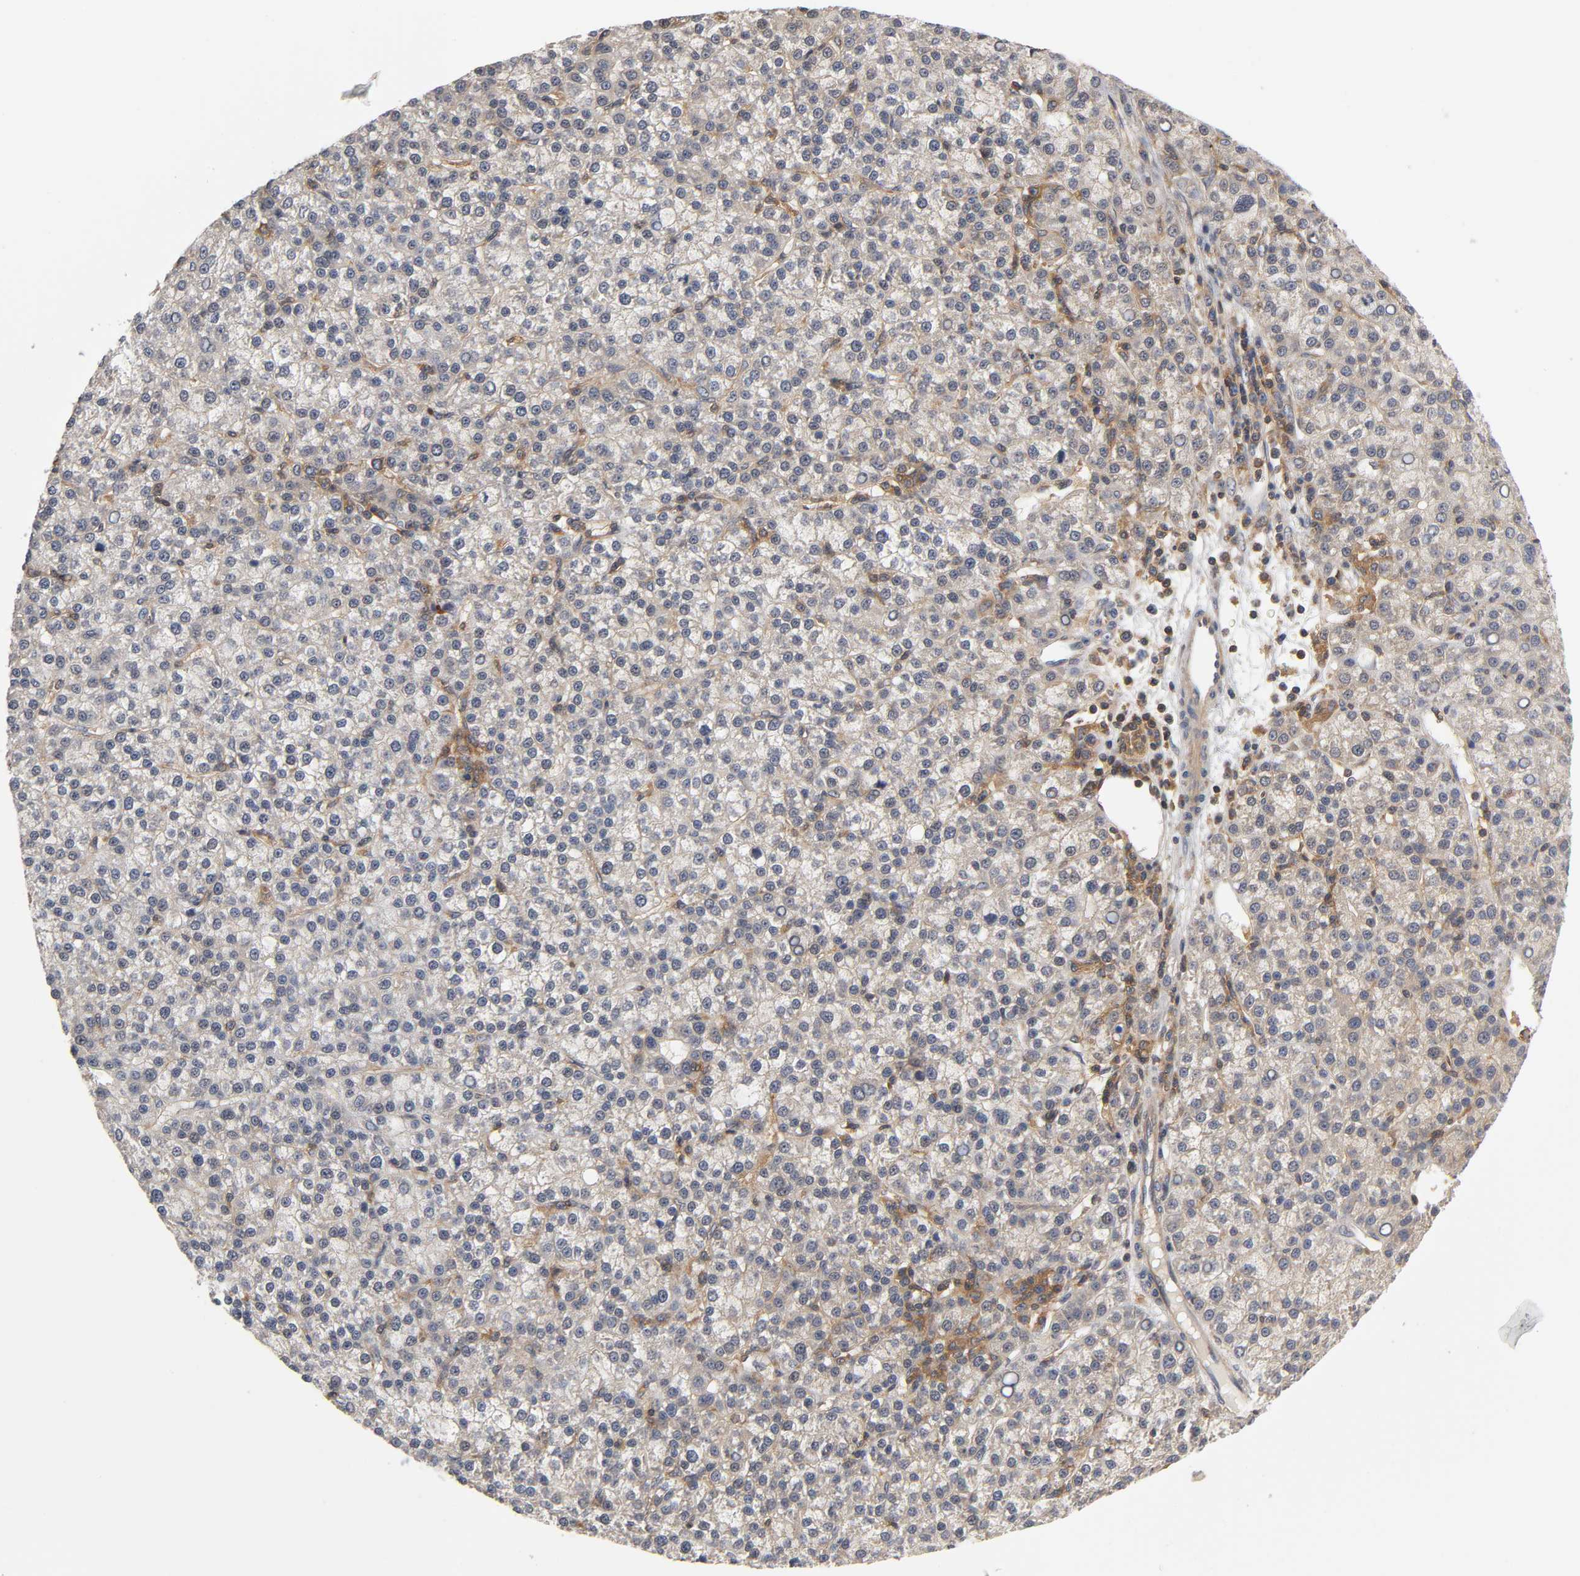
{"staining": {"intensity": "moderate", "quantity": ">75%", "location": "cytoplasmic/membranous"}, "tissue": "liver cancer", "cell_type": "Tumor cells", "image_type": "cancer", "snomed": [{"axis": "morphology", "description": "Carcinoma, Hepatocellular, NOS"}, {"axis": "topography", "description": "Liver"}], "caption": "Immunohistochemical staining of human liver cancer (hepatocellular carcinoma) demonstrates moderate cytoplasmic/membranous protein positivity in approximately >75% of tumor cells.", "gene": "ACTR2", "patient": {"sex": "female", "age": 58}}